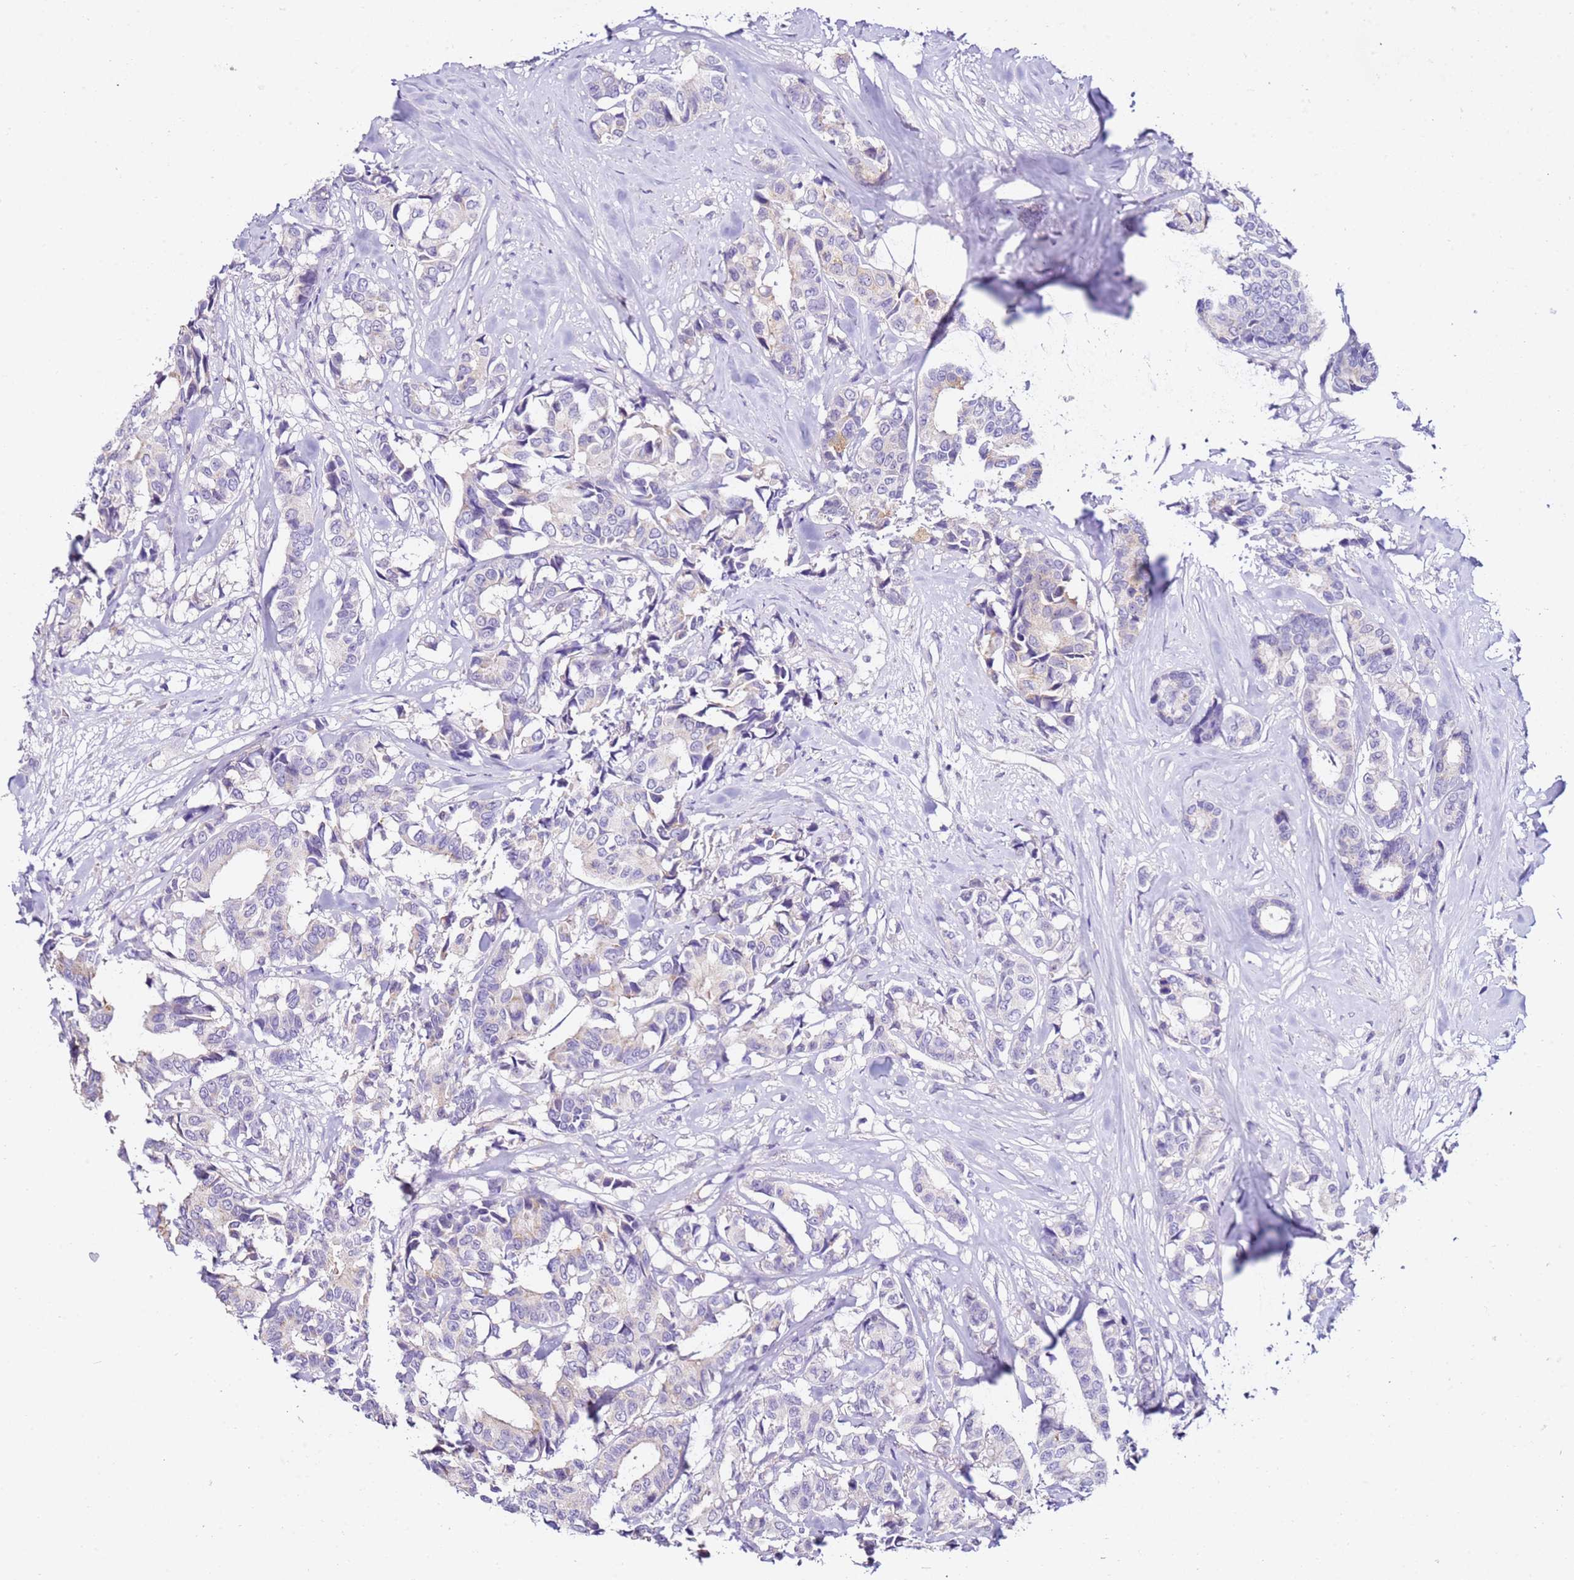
{"staining": {"intensity": "negative", "quantity": "none", "location": "none"}, "tissue": "breast cancer", "cell_type": "Tumor cells", "image_type": "cancer", "snomed": [{"axis": "morphology", "description": "Duct carcinoma"}, {"axis": "topography", "description": "Breast"}], "caption": "This is an immunohistochemistry image of breast cancer. There is no staining in tumor cells.", "gene": "HGD", "patient": {"sex": "female", "age": 87}}